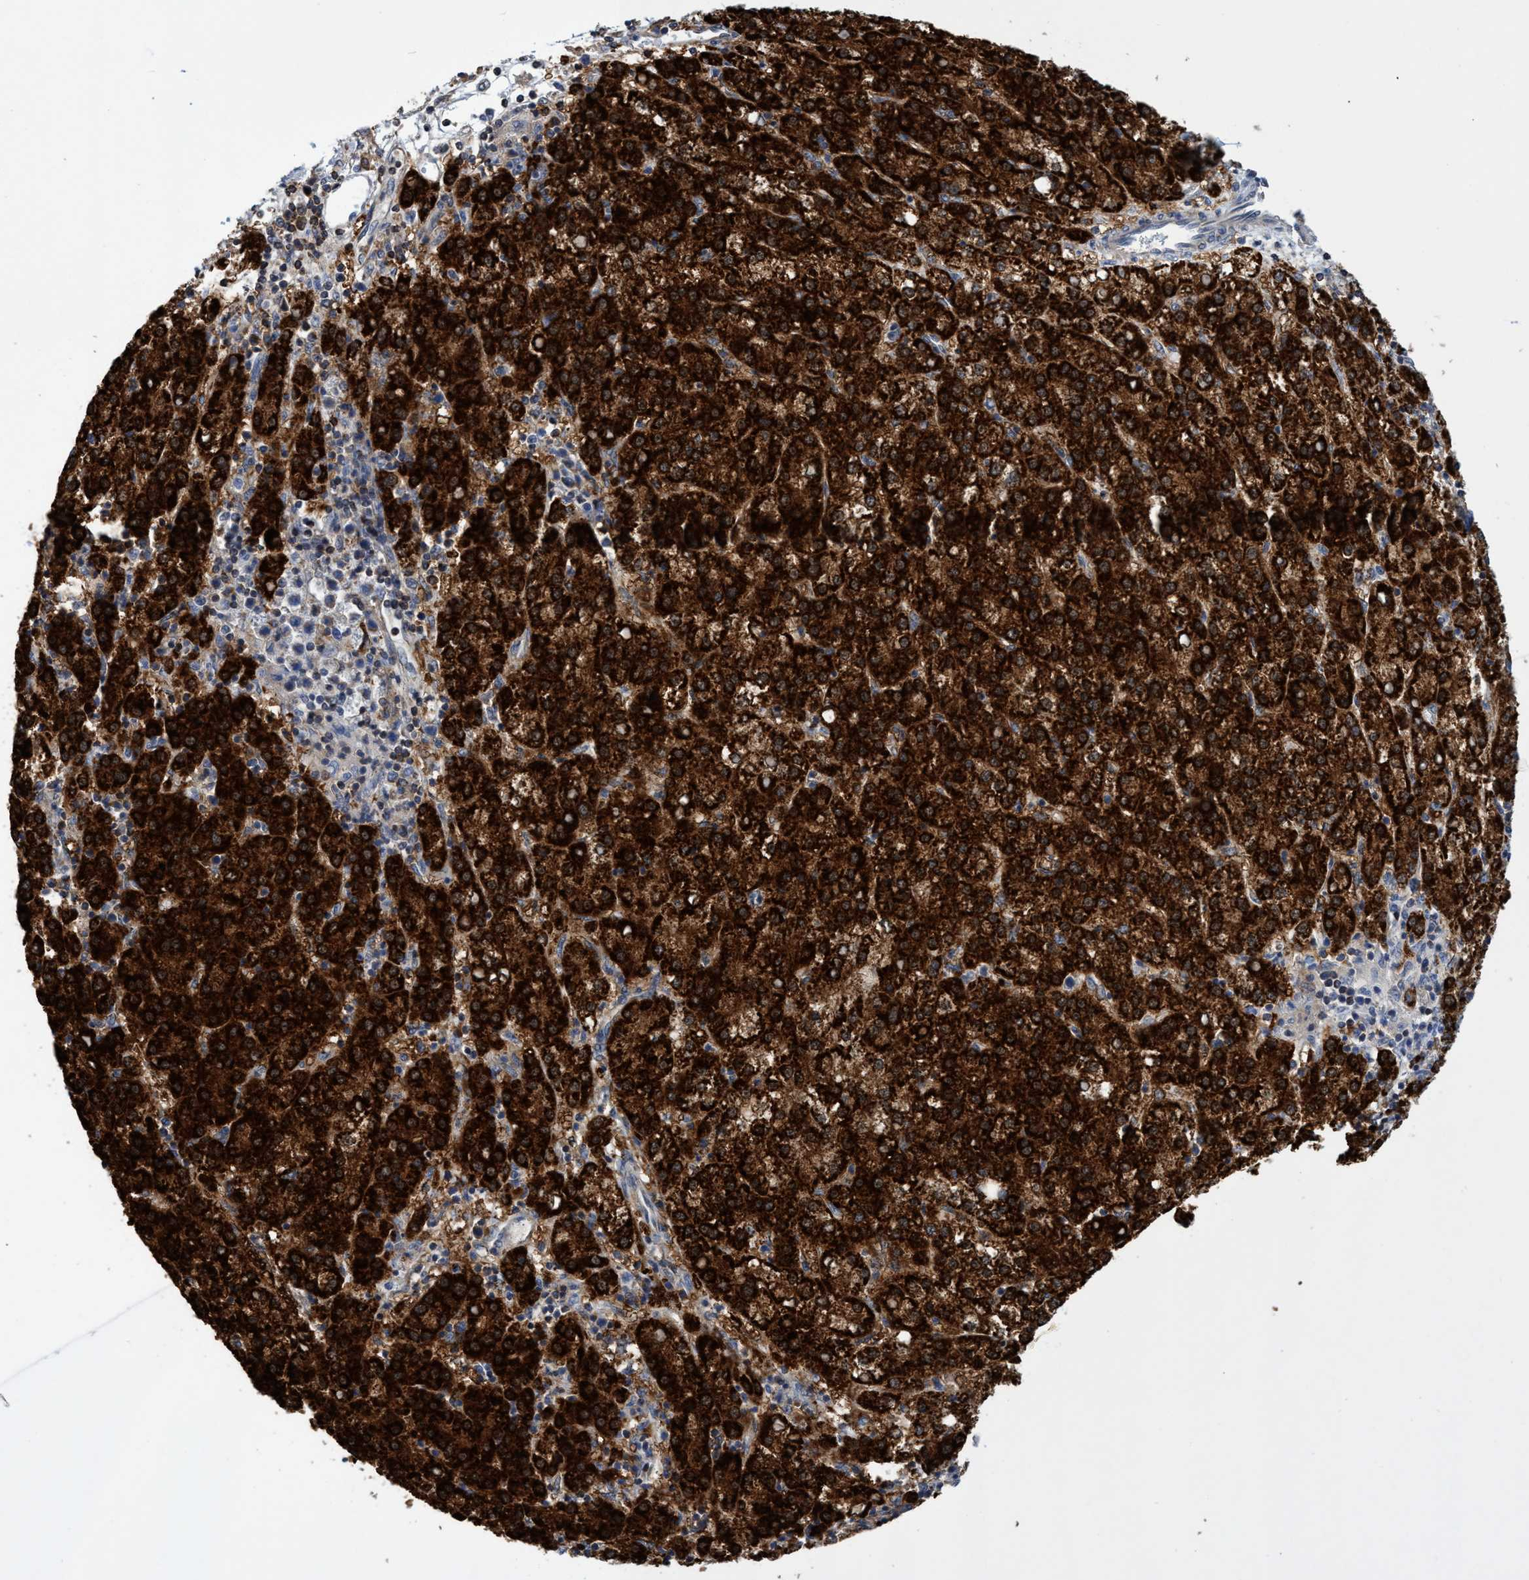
{"staining": {"intensity": "strong", "quantity": ">75%", "location": "cytoplasmic/membranous"}, "tissue": "liver cancer", "cell_type": "Tumor cells", "image_type": "cancer", "snomed": [{"axis": "morphology", "description": "Carcinoma, Hepatocellular, NOS"}, {"axis": "topography", "description": "Liver"}], "caption": "DAB (3,3'-diaminobenzidine) immunohistochemical staining of human liver cancer reveals strong cytoplasmic/membranous protein staining in about >75% of tumor cells. Using DAB (brown) and hematoxylin (blue) stains, captured at high magnification using brightfield microscopy.", "gene": "CRYZ", "patient": {"sex": "female", "age": 58}}